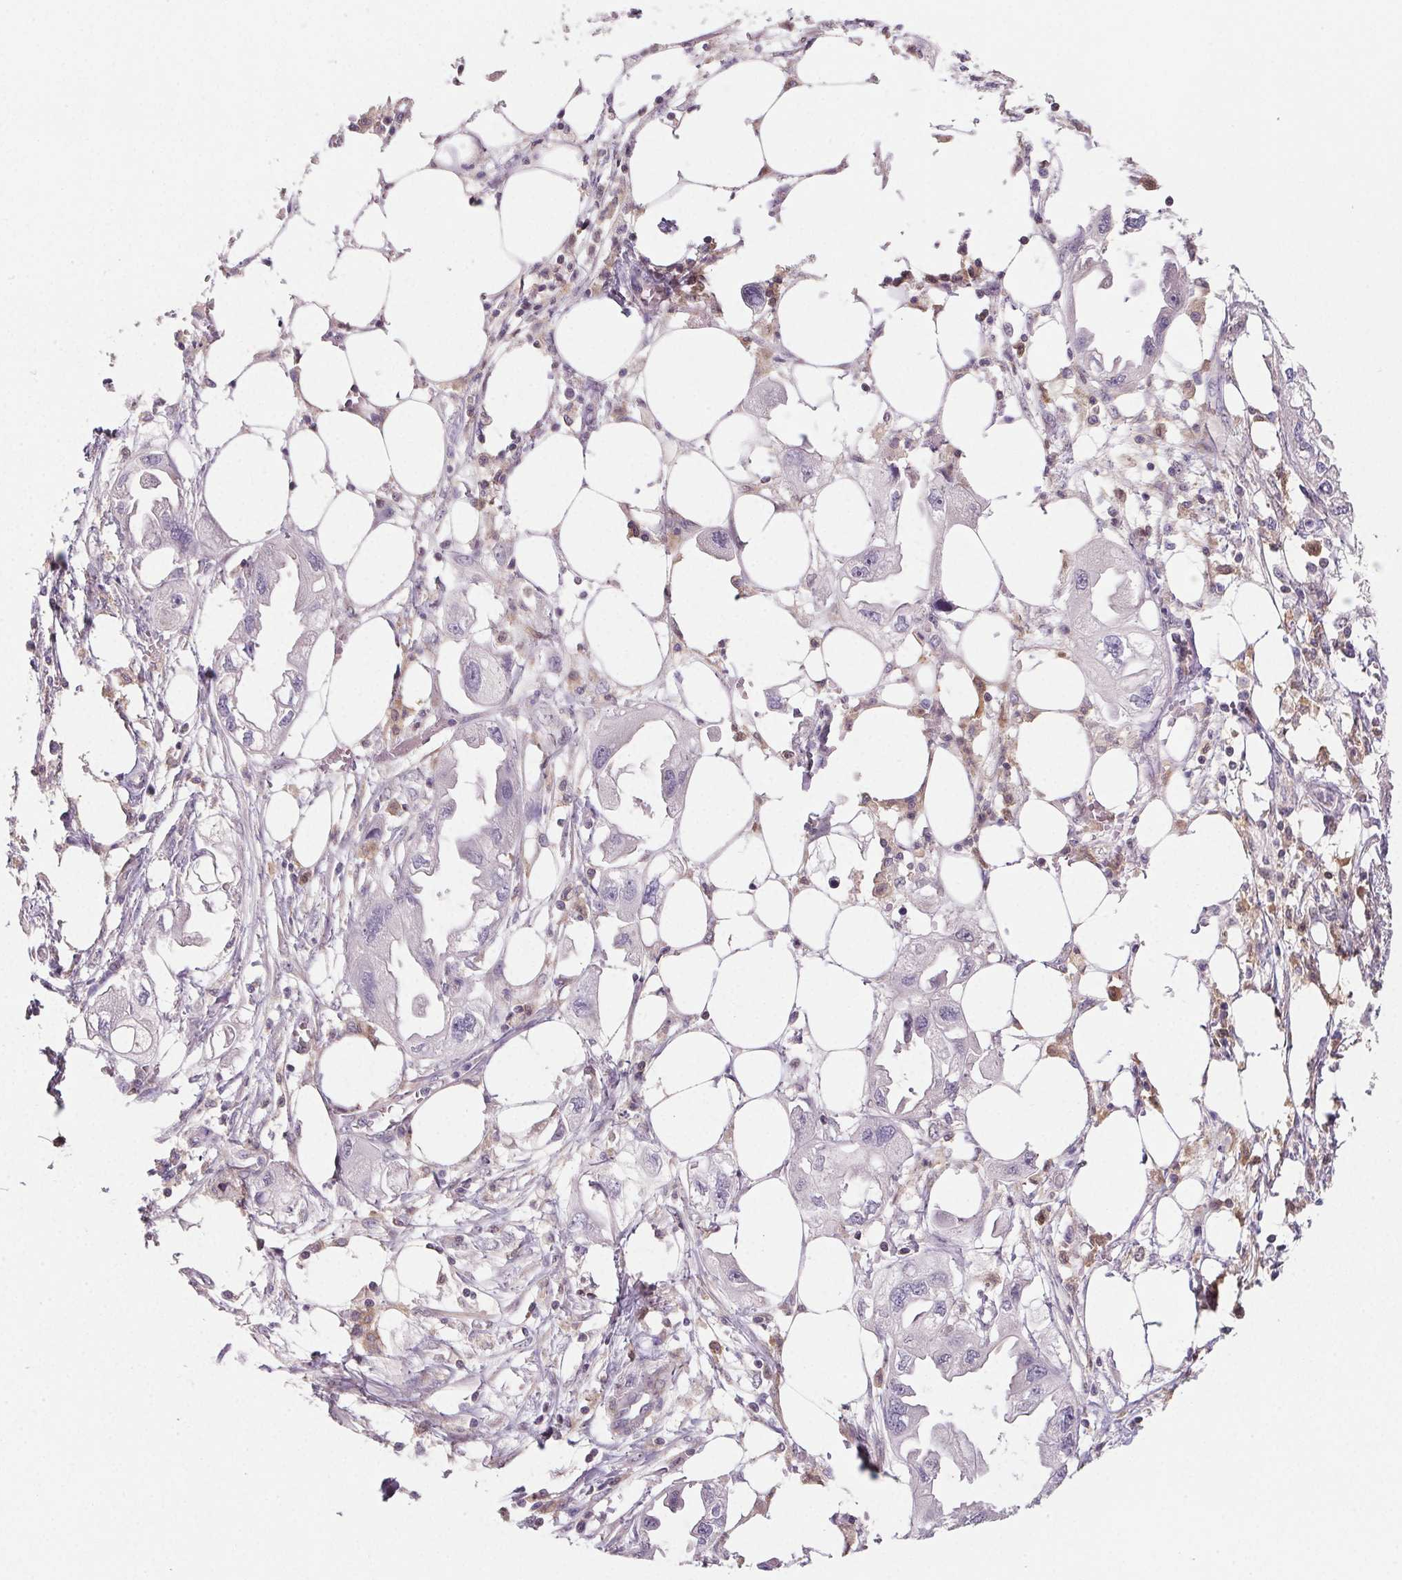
{"staining": {"intensity": "negative", "quantity": "none", "location": "none"}, "tissue": "endometrial cancer", "cell_type": "Tumor cells", "image_type": "cancer", "snomed": [{"axis": "morphology", "description": "Adenocarcinoma, NOS"}, {"axis": "morphology", "description": "Adenocarcinoma, metastatic, NOS"}, {"axis": "topography", "description": "Adipose tissue"}, {"axis": "topography", "description": "Endometrium"}], "caption": "This is an IHC micrograph of endometrial adenocarcinoma. There is no staining in tumor cells.", "gene": "GBP1", "patient": {"sex": "female", "age": 67}}